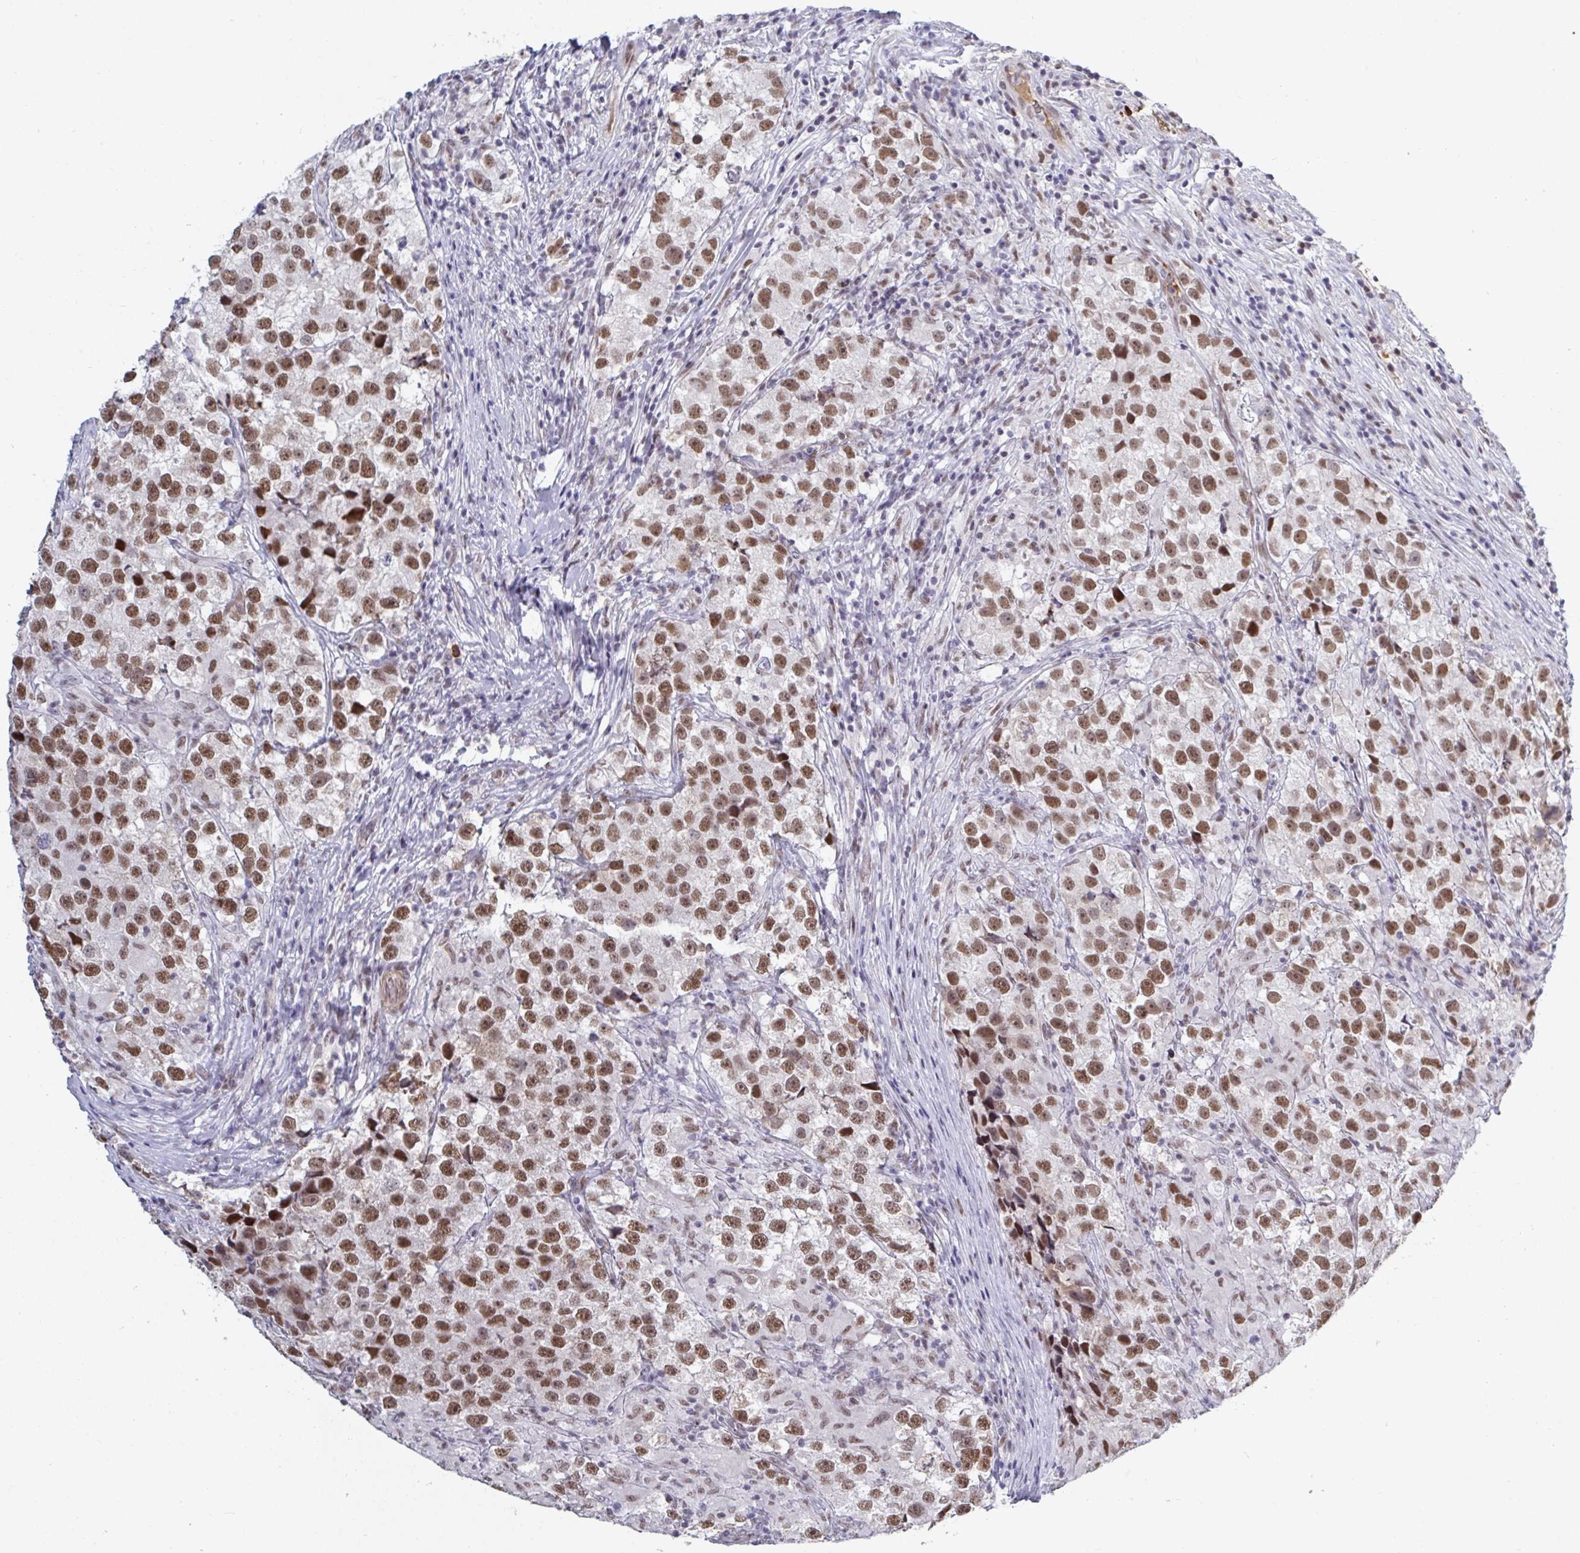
{"staining": {"intensity": "moderate", "quantity": ">75%", "location": "nuclear"}, "tissue": "testis cancer", "cell_type": "Tumor cells", "image_type": "cancer", "snomed": [{"axis": "morphology", "description": "Seminoma, NOS"}, {"axis": "topography", "description": "Testis"}], "caption": "This micrograph reveals immunohistochemistry (IHC) staining of testis seminoma, with medium moderate nuclear staining in about >75% of tumor cells.", "gene": "BCL7B", "patient": {"sex": "male", "age": 46}}